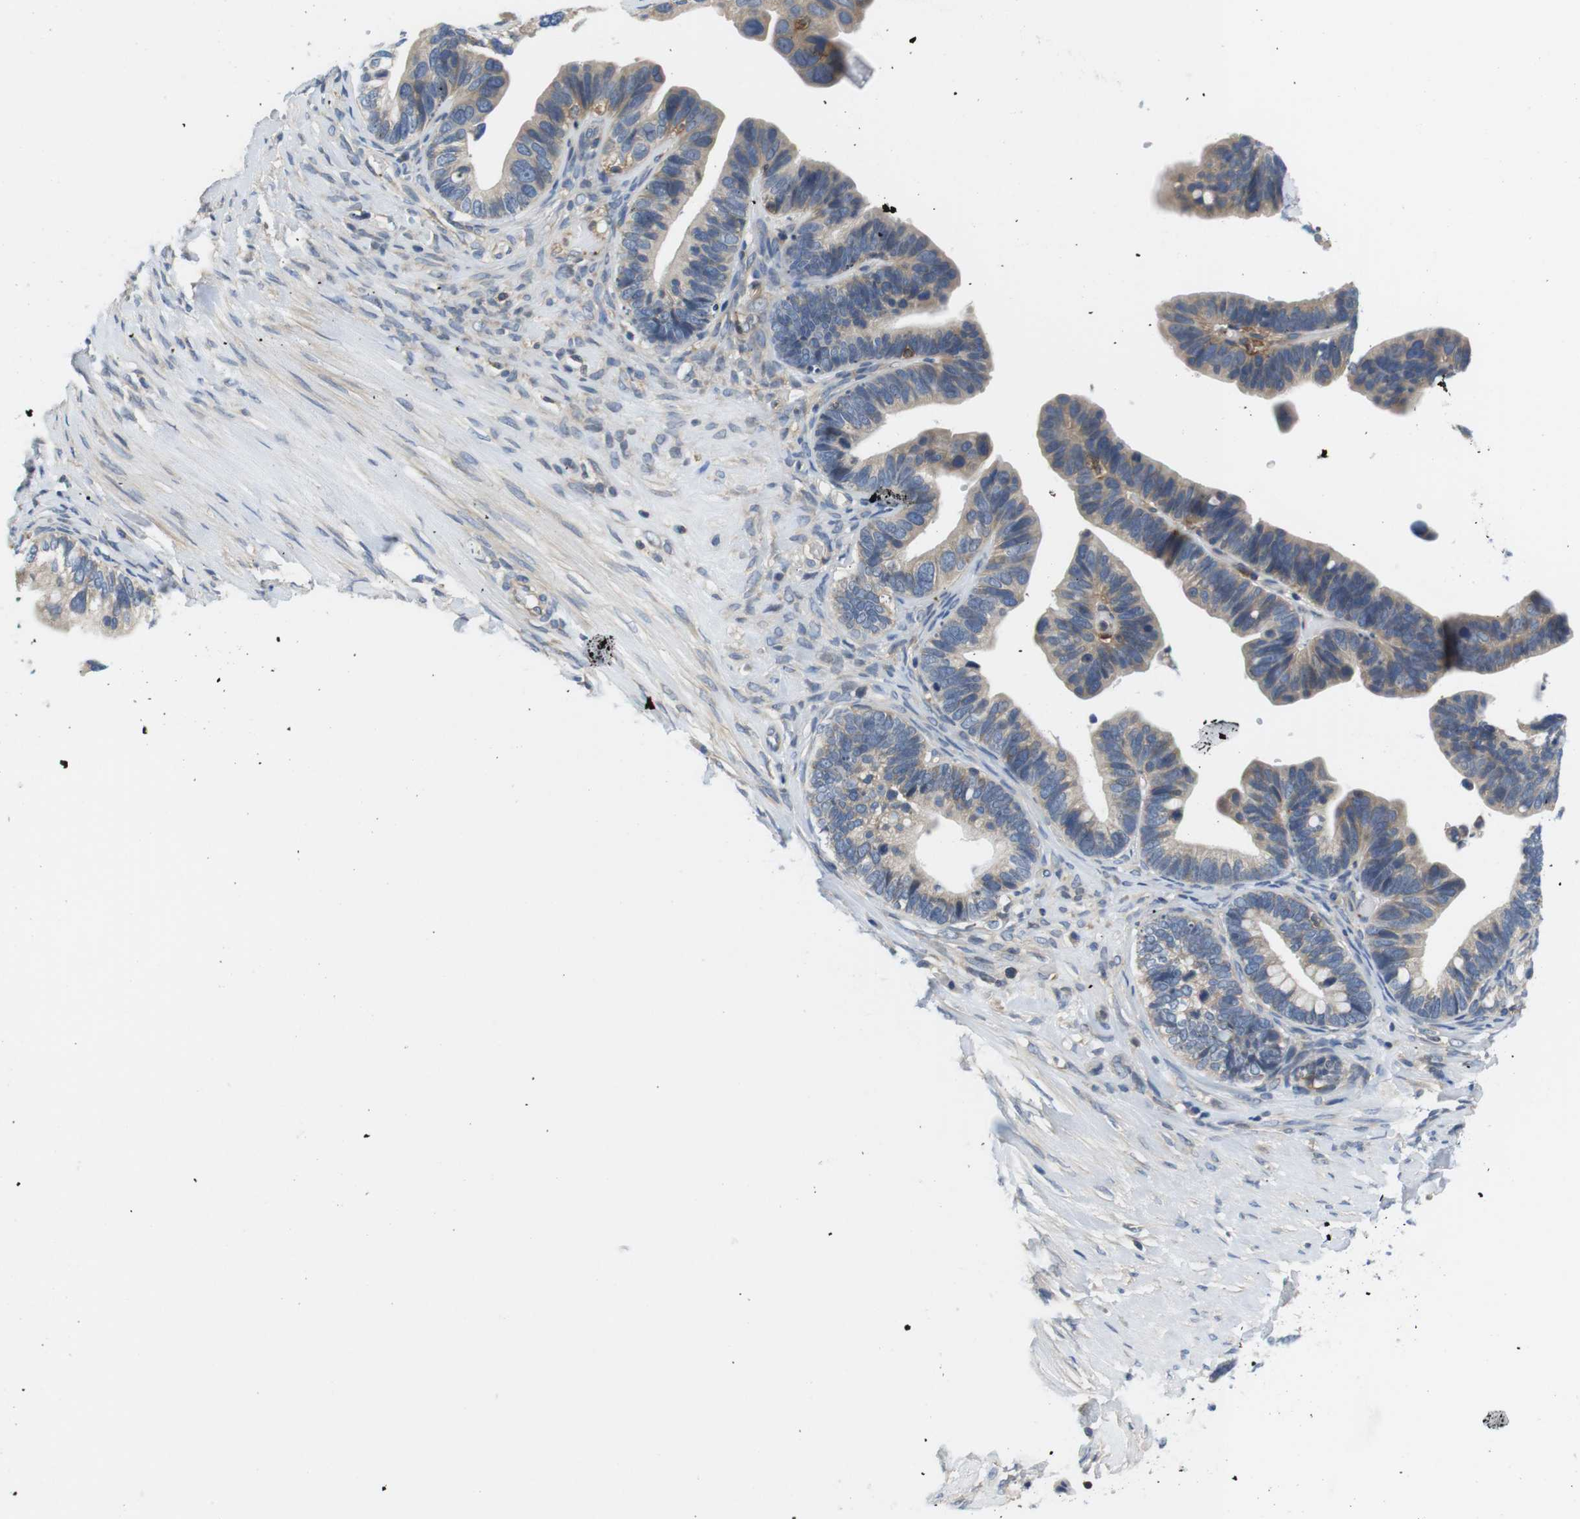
{"staining": {"intensity": "weak", "quantity": ">75%", "location": "cytoplasmic/membranous"}, "tissue": "ovarian cancer", "cell_type": "Tumor cells", "image_type": "cancer", "snomed": [{"axis": "morphology", "description": "Cystadenocarcinoma, serous, NOS"}, {"axis": "topography", "description": "Ovary"}], "caption": "A brown stain labels weak cytoplasmic/membranous staining of a protein in ovarian cancer (serous cystadenocarcinoma) tumor cells. The staining was performed using DAB (3,3'-diaminobenzidine), with brown indicating positive protein expression. Nuclei are stained blue with hematoxylin.", "gene": "HERPUD2", "patient": {"sex": "female", "age": 56}}